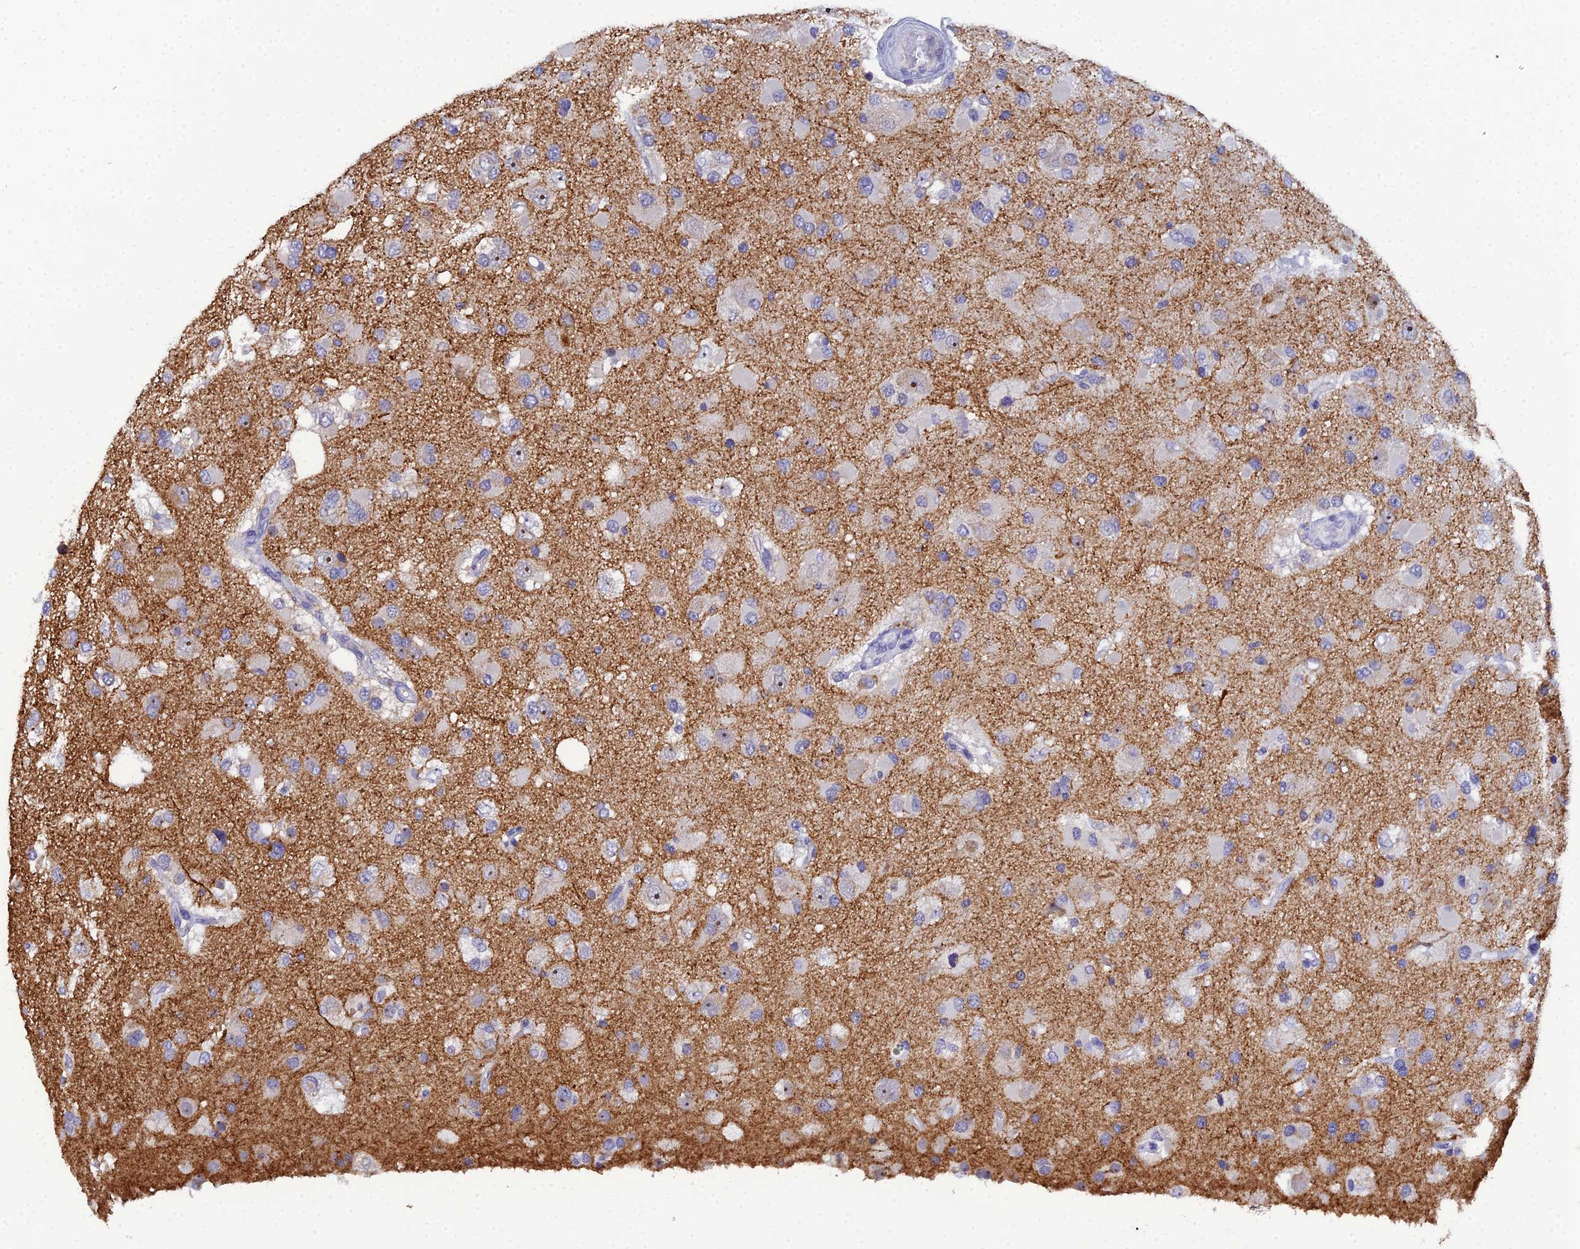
{"staining": {"intensity": "negative", "quantity": "none", "location": "none"}, "tissue": "glioma", "cell_type": "Tumor cells", "image_type": "cancer", "snomed": [{"axis": "morphology", "description": "Glioma, malignant, High grade"}, {"axis": "topography", "description": "Brain"}], "caption": "This is a image of IHC staining of glioma, which shows no staining in tumor cells.", "gene": "PLPP4", "patient": {"sex": "male", "age": 53}}